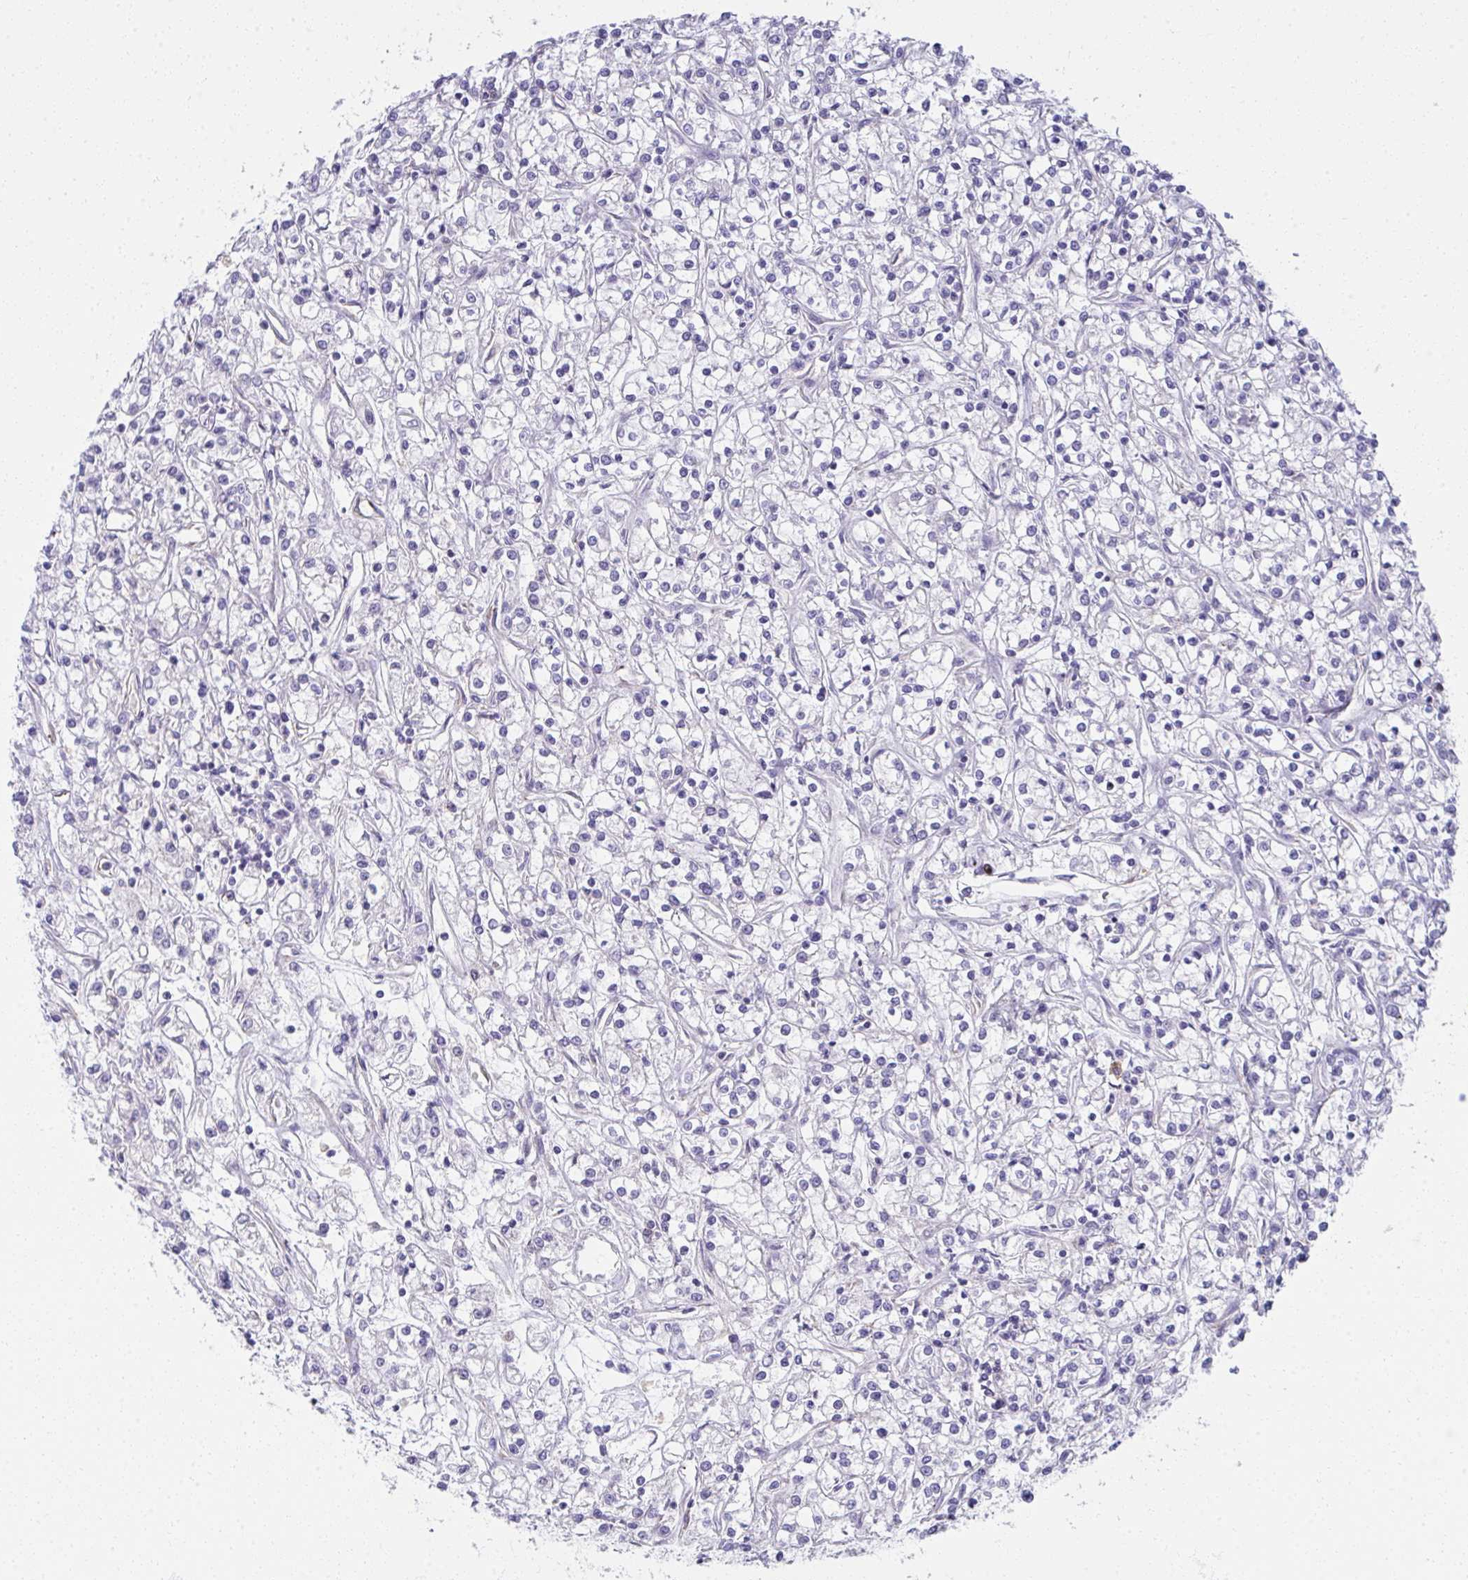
{"staining": {"intensity": "negative", "quantity": "none", "location": "none"}, "tissue": "renal cancer", "cell_type": "Tumor cells", "image_type": "cancer", "snomed": [{"axis": "morphology", "description": "Adenocarcinoma, NOS"}, {"axis": "topography", "description": "Kidney"}], "caption": "Tumor cells are negative for brown protein staining in renal adenocarcinoma. (DAB IHC visualized using brightfield microscopy, high magnification).", "gene": "FASLG", "patient": {"sex": "female", "age": 59}}